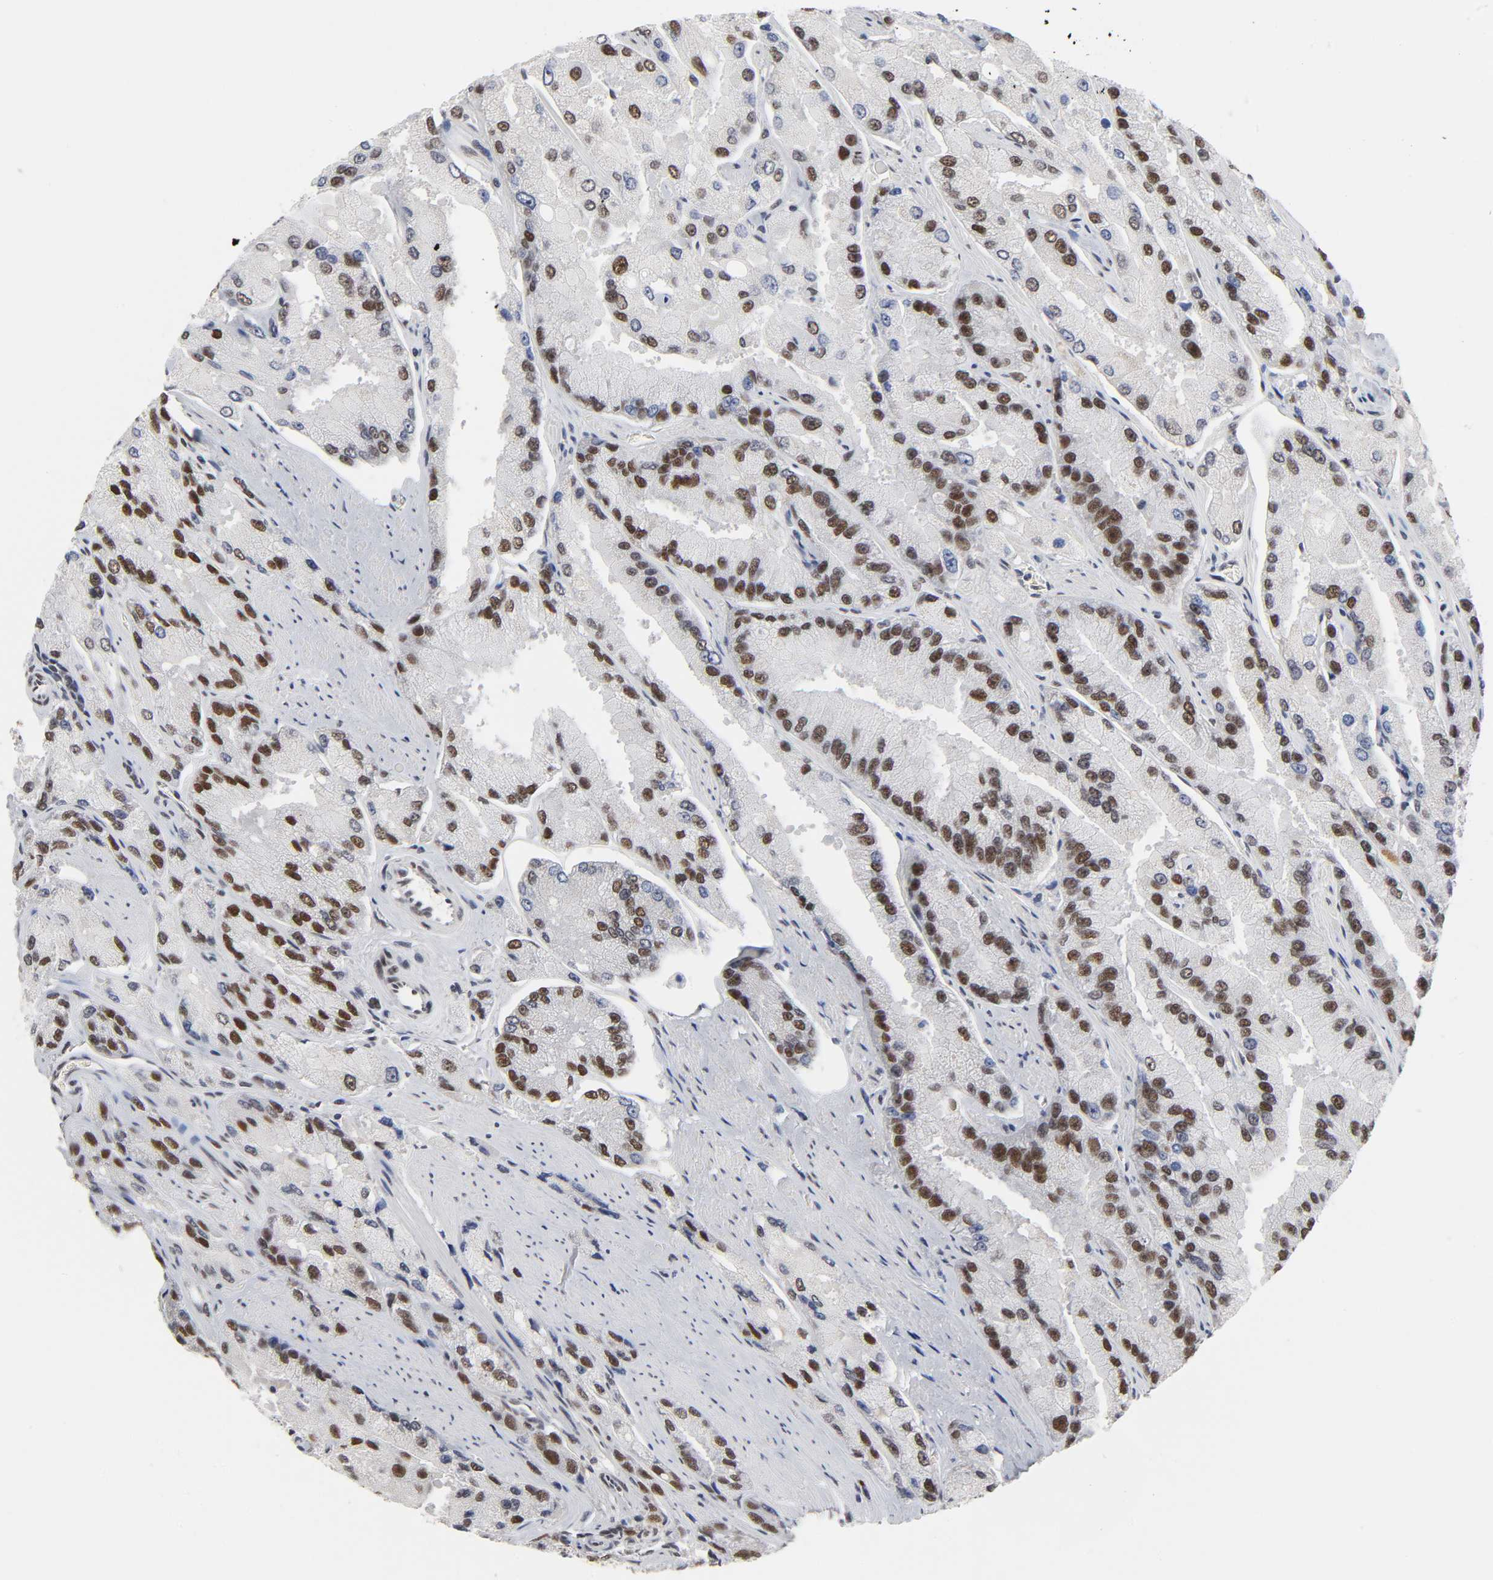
{"staining": {"intensity": "strong", "quantity": "25%-75%", "location": "nuclear"}, "tissue": "prostate cancer", "cell_type": "Tumor cells", "image_type": "cancer", "snomed": [{"axis": "morphology", "description": "Adenocarcinoma, High grade"}, {"axis": "topography", "description": "Prostate"}], "caption": "Protein analysis of high-grade adenocarcinoma (prostate) tissue exhibits strong nuclear expression in approximately 25%-75% of tumor cells.", "gene": "TRIM33", "patient": {"sex": "male", "age": 58}}